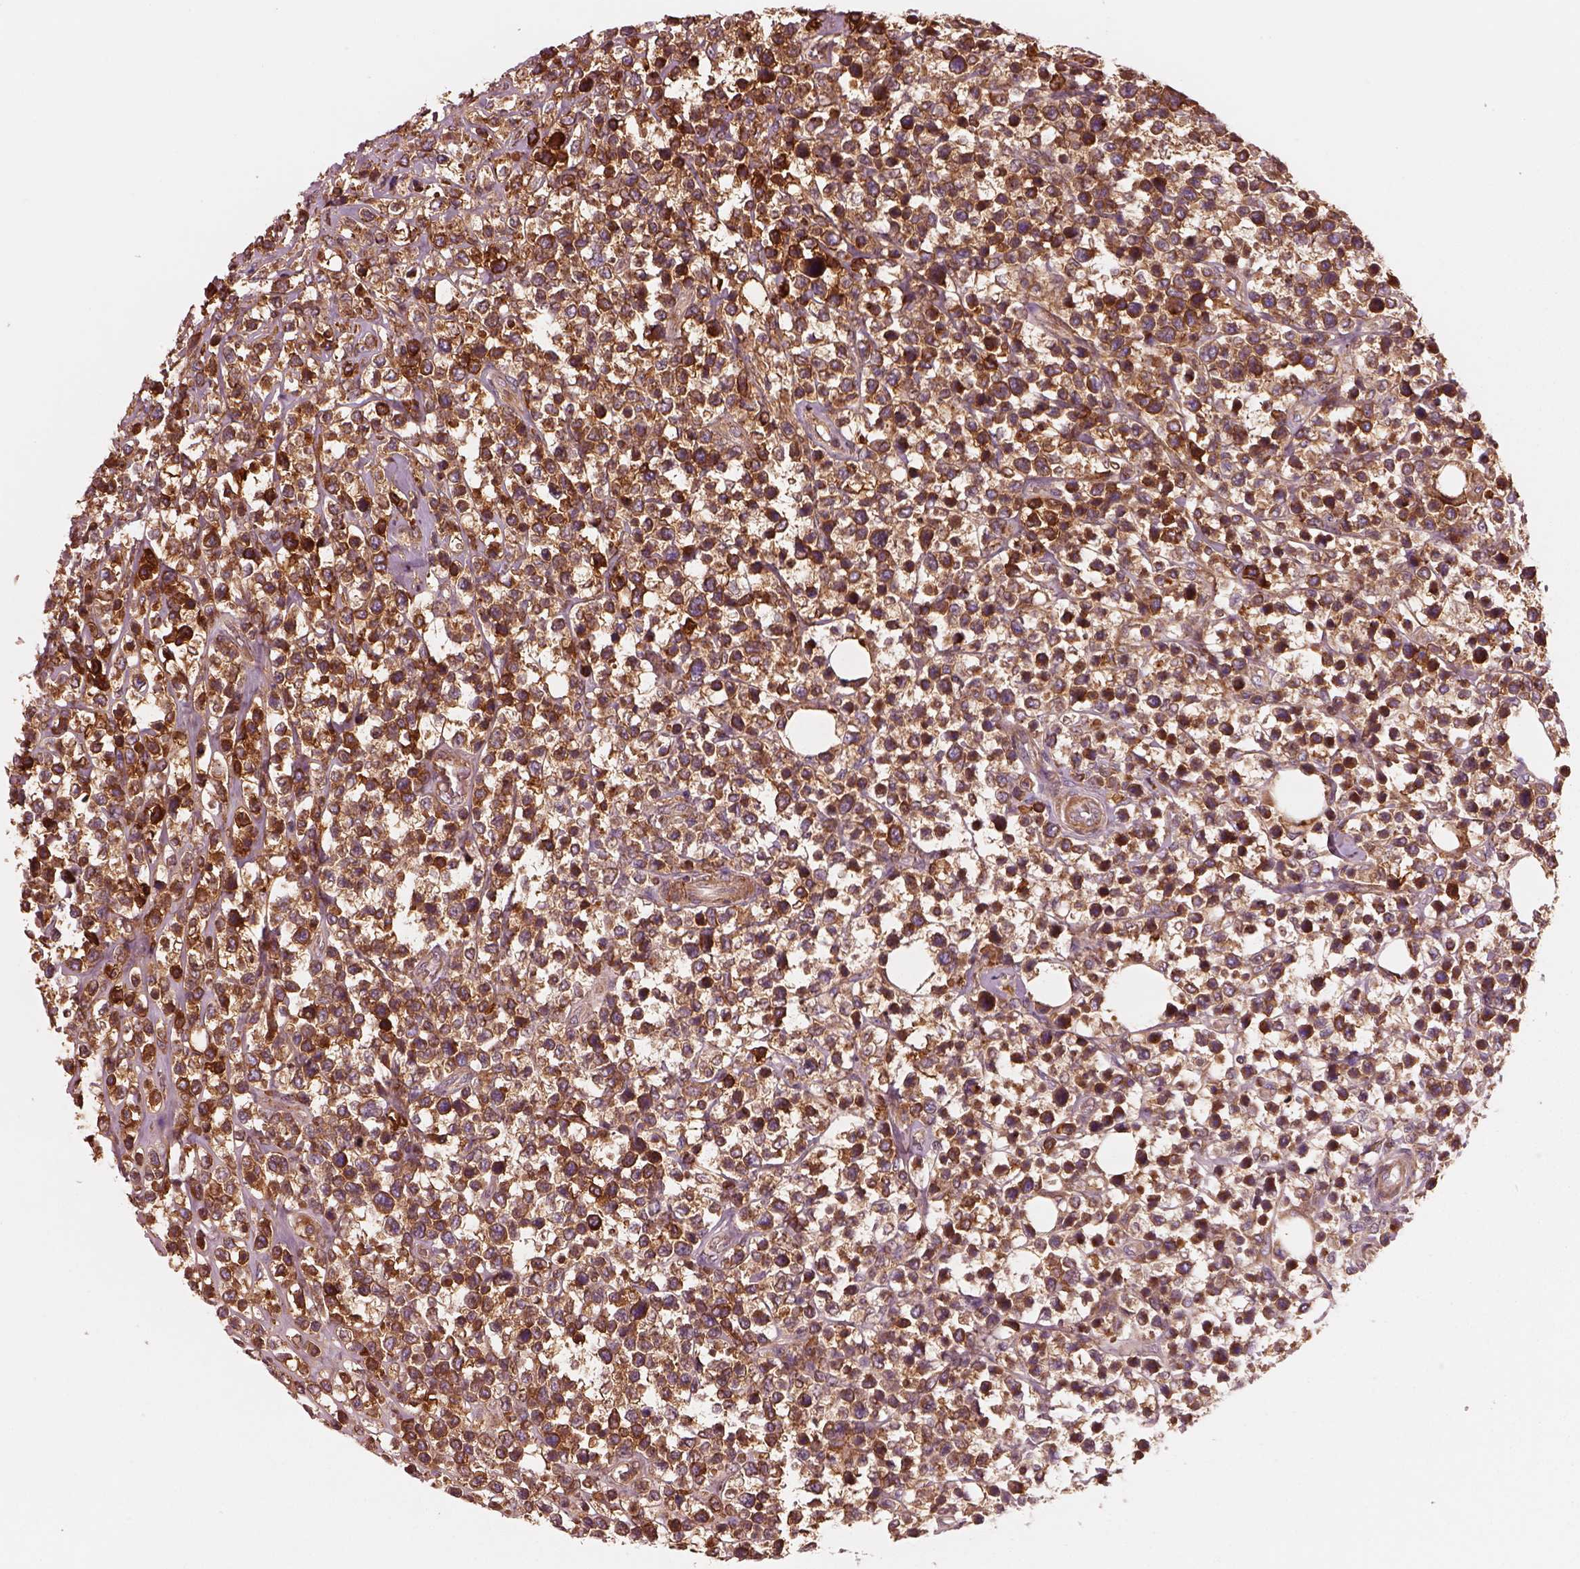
{"staining": {"intensity": "strong", "quantity": ">75%", "location": "cytoplasmic/membranous"}, "tissue": "lymphoma", "cell_type": "Tumor cells", "image_type": "cancer", "snomed": [{"axis": "morphology", "description": "Malignant lymphoma, non-Hodgkin's type, High grade"}, {"axis": "topography", "description": "Soft tissue"}], "caption": "High-grade malignant lymphoma, non-Hodgkin's type was stained to show a protein in brown. There is high levels of strong cytoplasmic/membranous positivity in about >75% of tumor cells.", "gene": "ASCC2", "patient": {"sex": "female", "age": 56}}